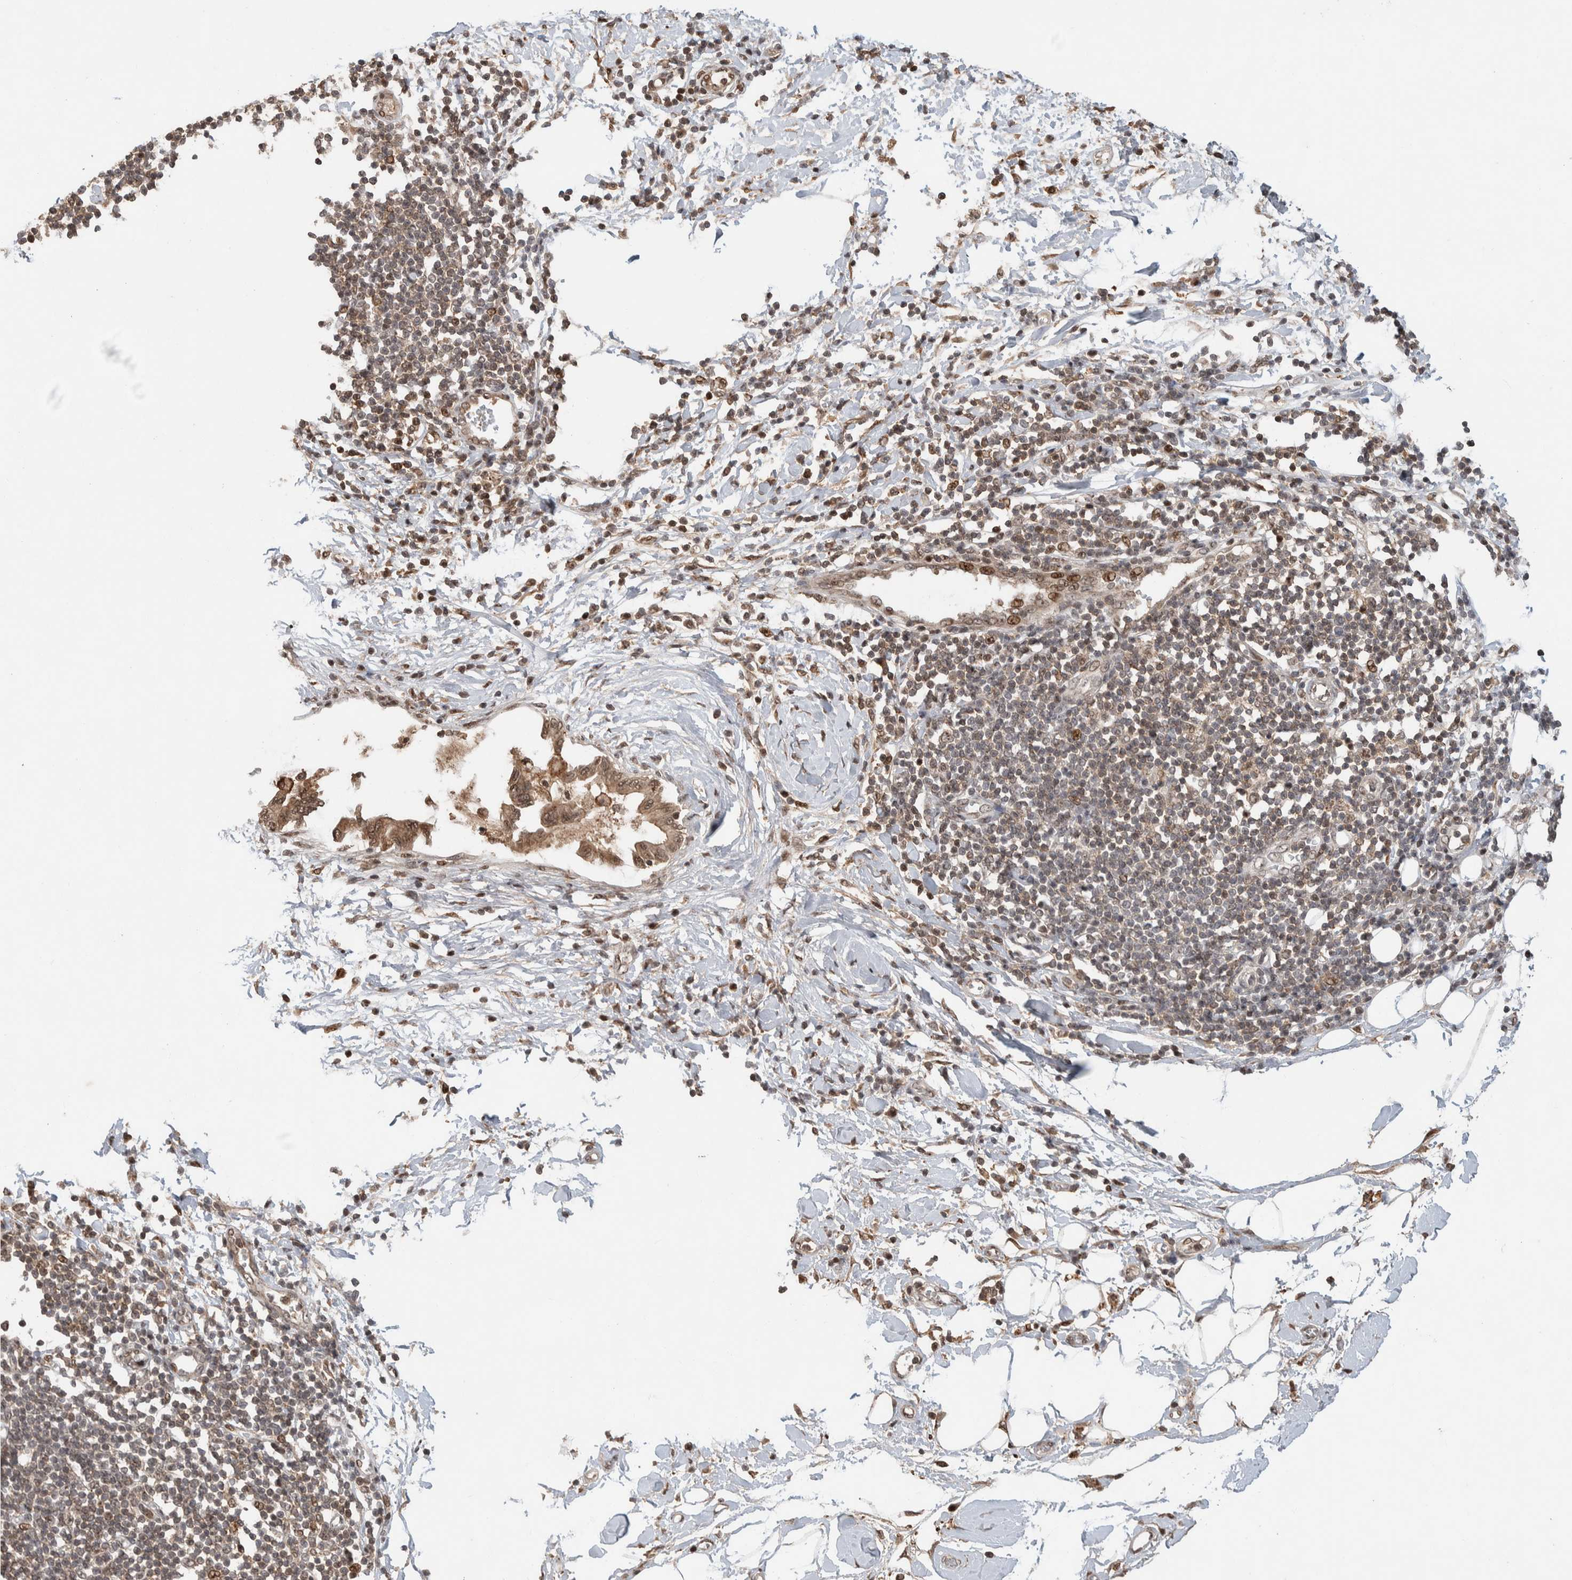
{"staining": {"intensity": "weak", "quantity": ">75%", "location": "cytoplasmic/membranous,nuclear"}, "tissue": "pancreatic cancer", "cell_type": "Tumor cells", "image_type": "cancer", "snomed": [{"axis": "morphology", "description": "Normal tissue, NOS"}, {"axis": "morphology", "description": "Adenocarcinoma, NOS"}, {"axis": "topography", "description": "Pancreas"}, {"axis": "topography", "description": "Duodenum"}], "caption": "Immunohistochemistry (IHC) image of neoplastic tissue: human pancreatic adenocarcinoma stained using immunohistochemistry shows low levels of weak protein expression localized specifically in the cytoplasmic/membranous and nuclear of tumor cells, appearing as a cytoplasmic/membranous and nuclear brown color.", "gene": "ZNF521", "patient": {"sex": "female", "age": 60}}